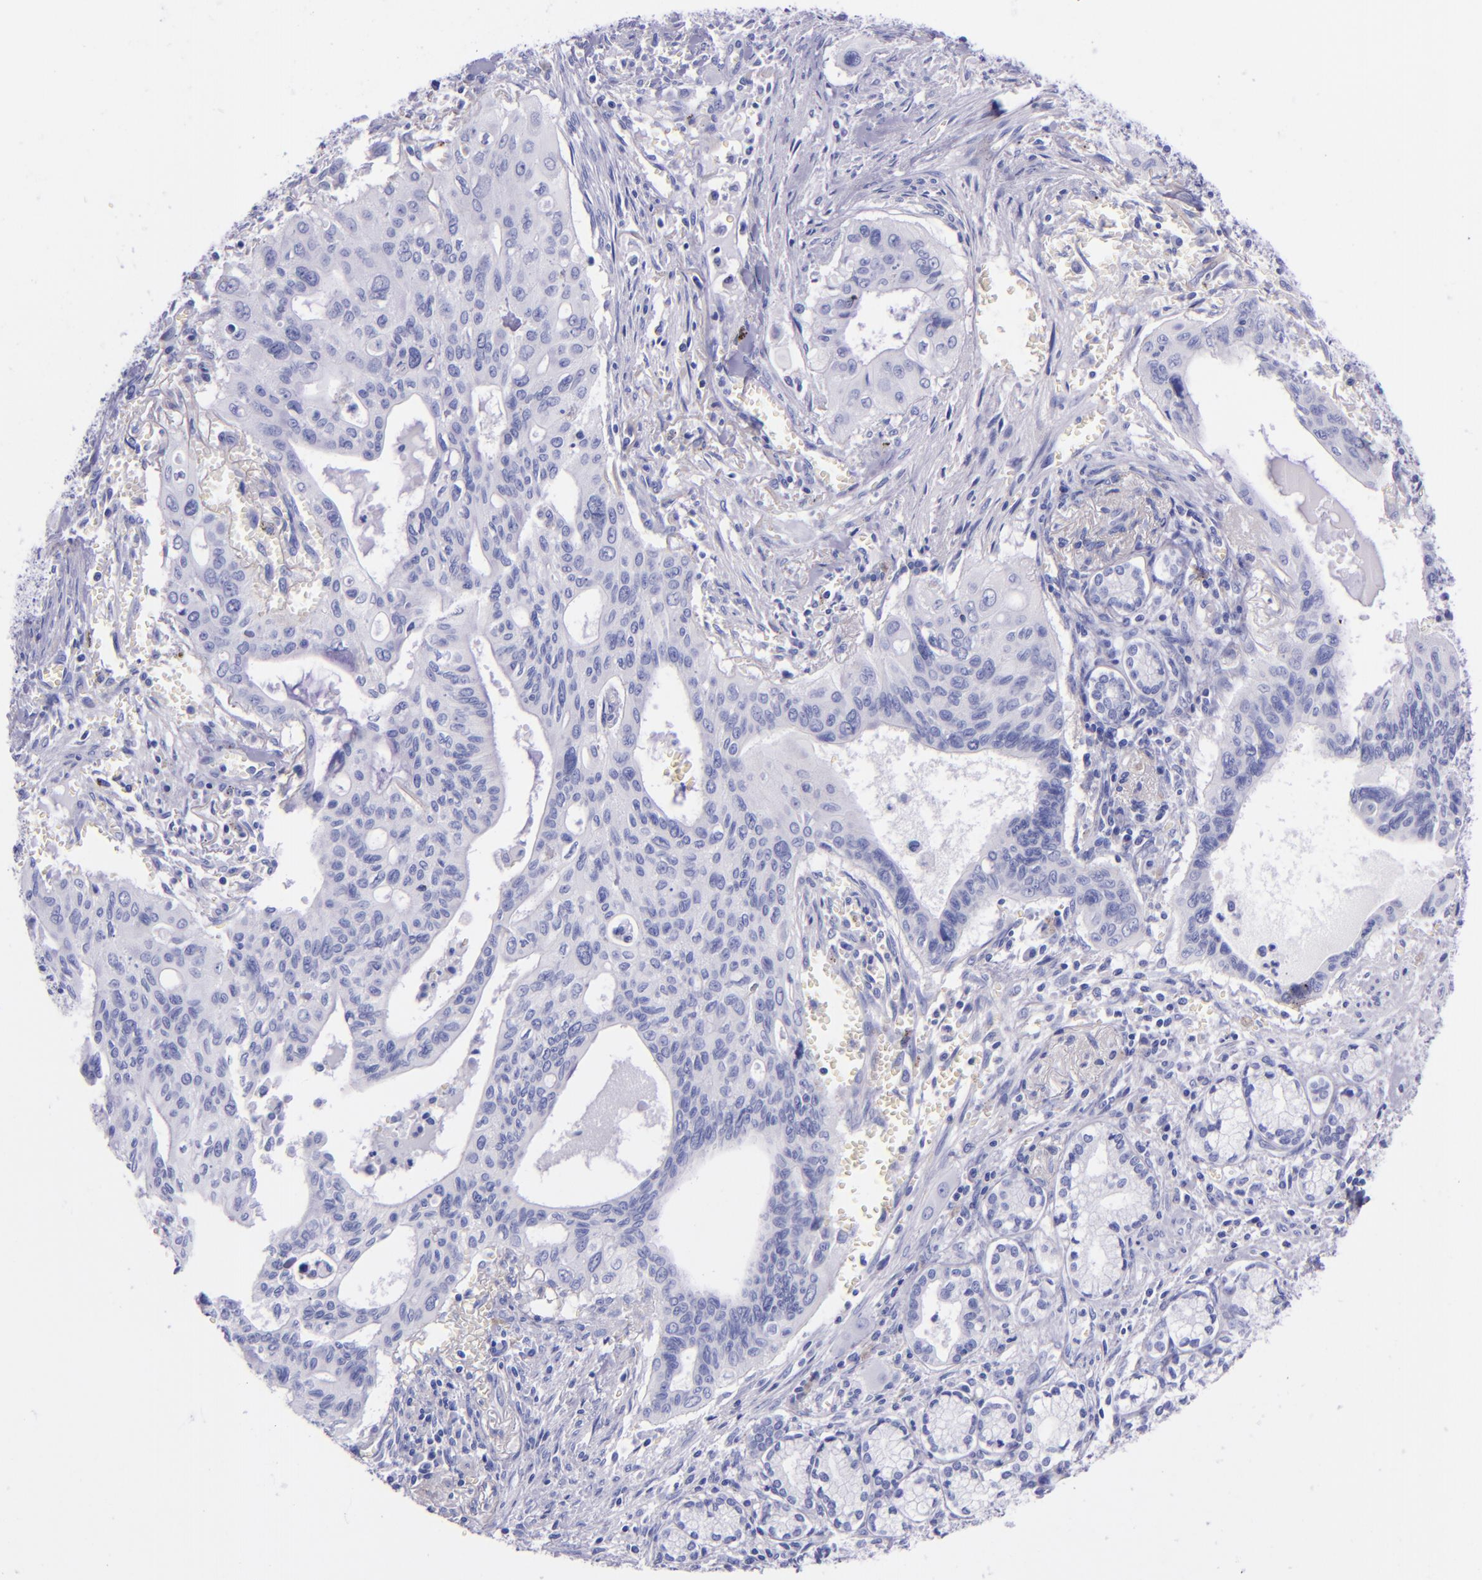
{"staining": {"intensity": "negative", "quantity": "none", "location": "none"}, "tissue": "pancreatic cancer", "cell_type": "Tumor cells", "image_type": "cancer", "snomed": [{"axis": "morphology", "description": "Adenocarcinoma, NOS"}, {"axis": "topography", "description": "Pancreas"}], "caption": "A micrograph of human pancreatic cancer (adenocarcinoma) is negative for staining in tumor cells.", "gene": "LAG3", "patient": {"sex": "male", "age": 77}}